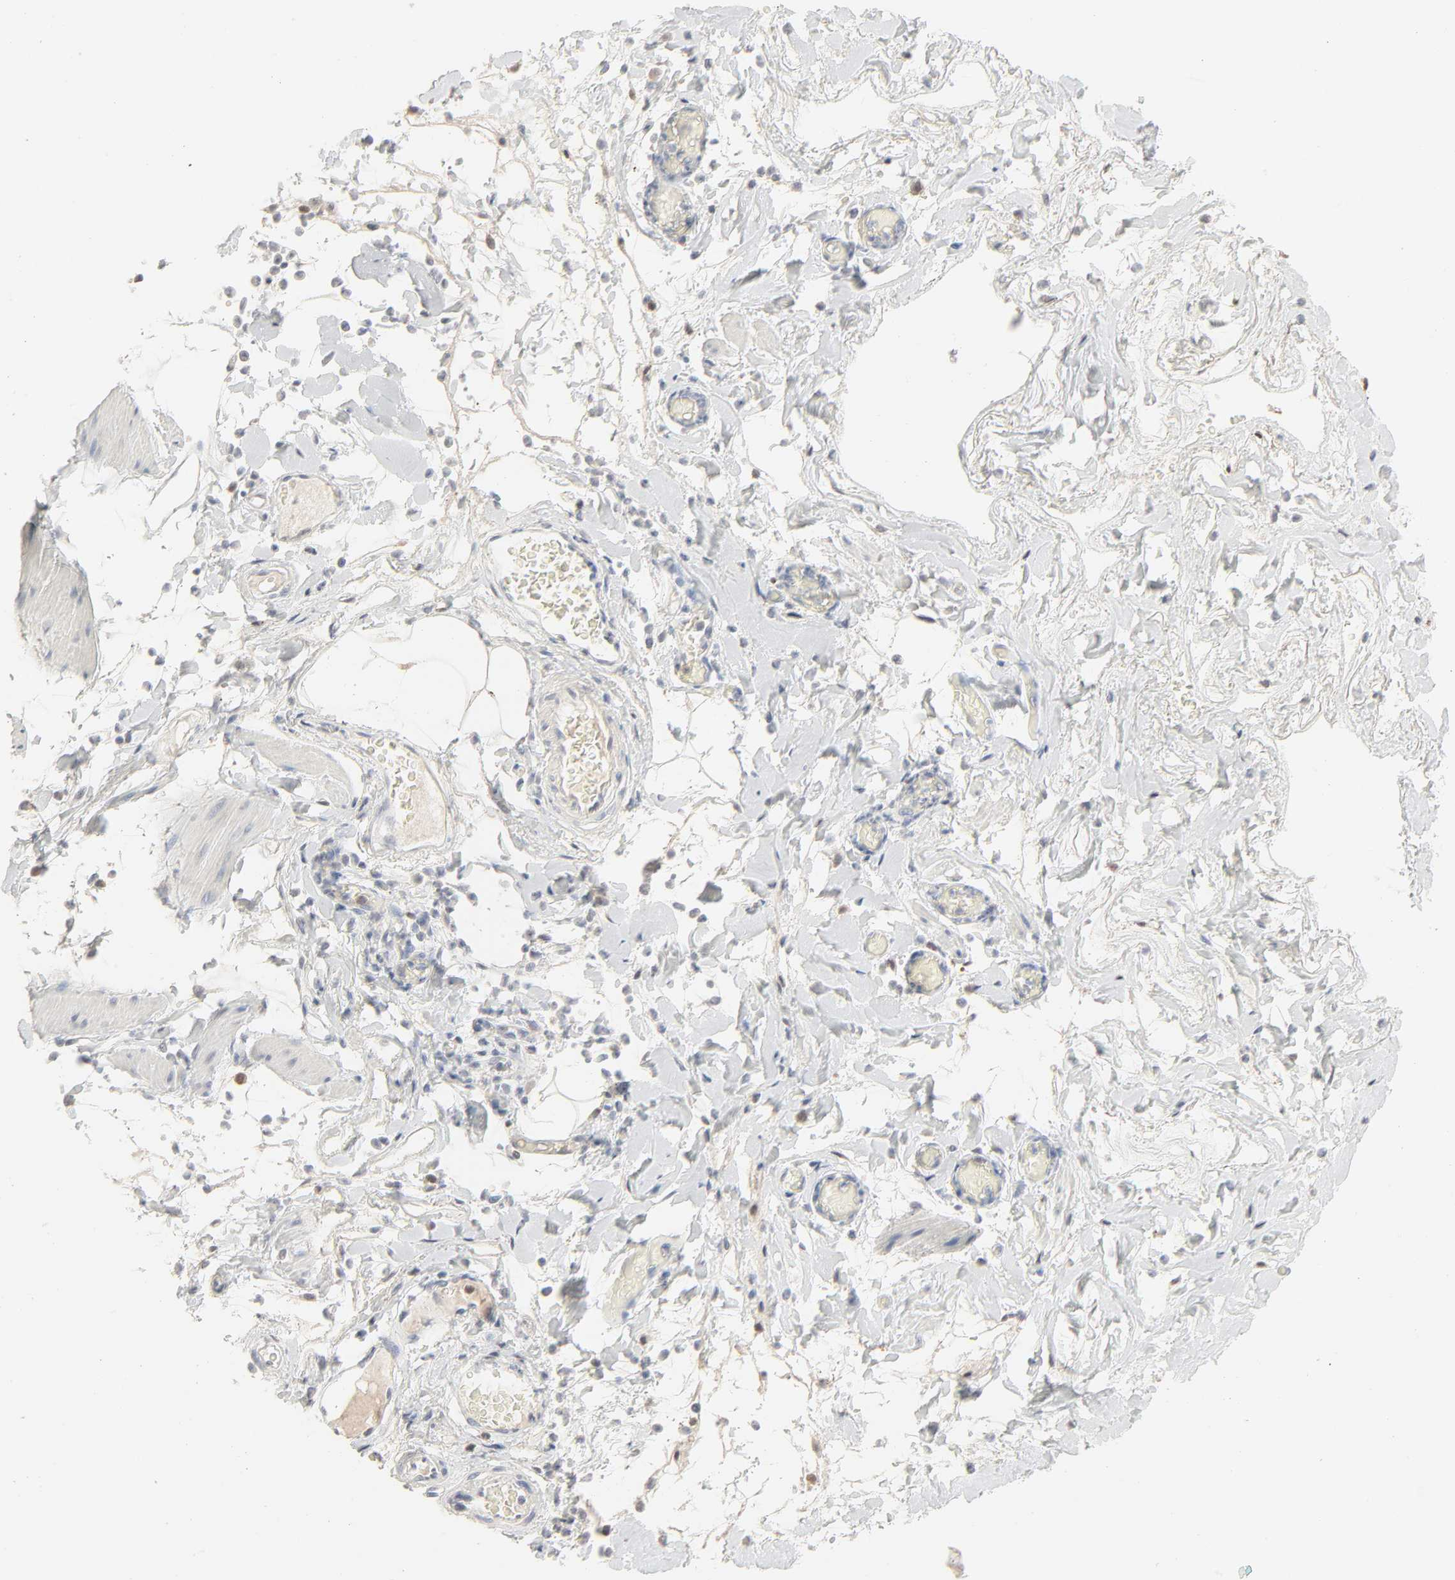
{"staining": {"intensity": "negative", "quantity": "none", "location": "none"}, "tissue": "smooth muscle", "cell_type": "Smooth muscle cells", "image_type": "normal", "snomed": [{"axis": "morphology", "description": "Normal tissue, NOS"}, {"axis": "topography", "description": "Smooth muscle"}, {"axis": "topography", "description": "Colon"}], "caption": "Smooth muscle cells are negative for protein expression in normal human smooth muscle. (Stains: DAB (3,3'-diaminobenzidine) immunohistochemistry with hematoxylin counter stain, Microscopy: brightfield microscopy at high magnification).", "gene": "LGALS2", "patient": {"sex": "male", "age": 67}}